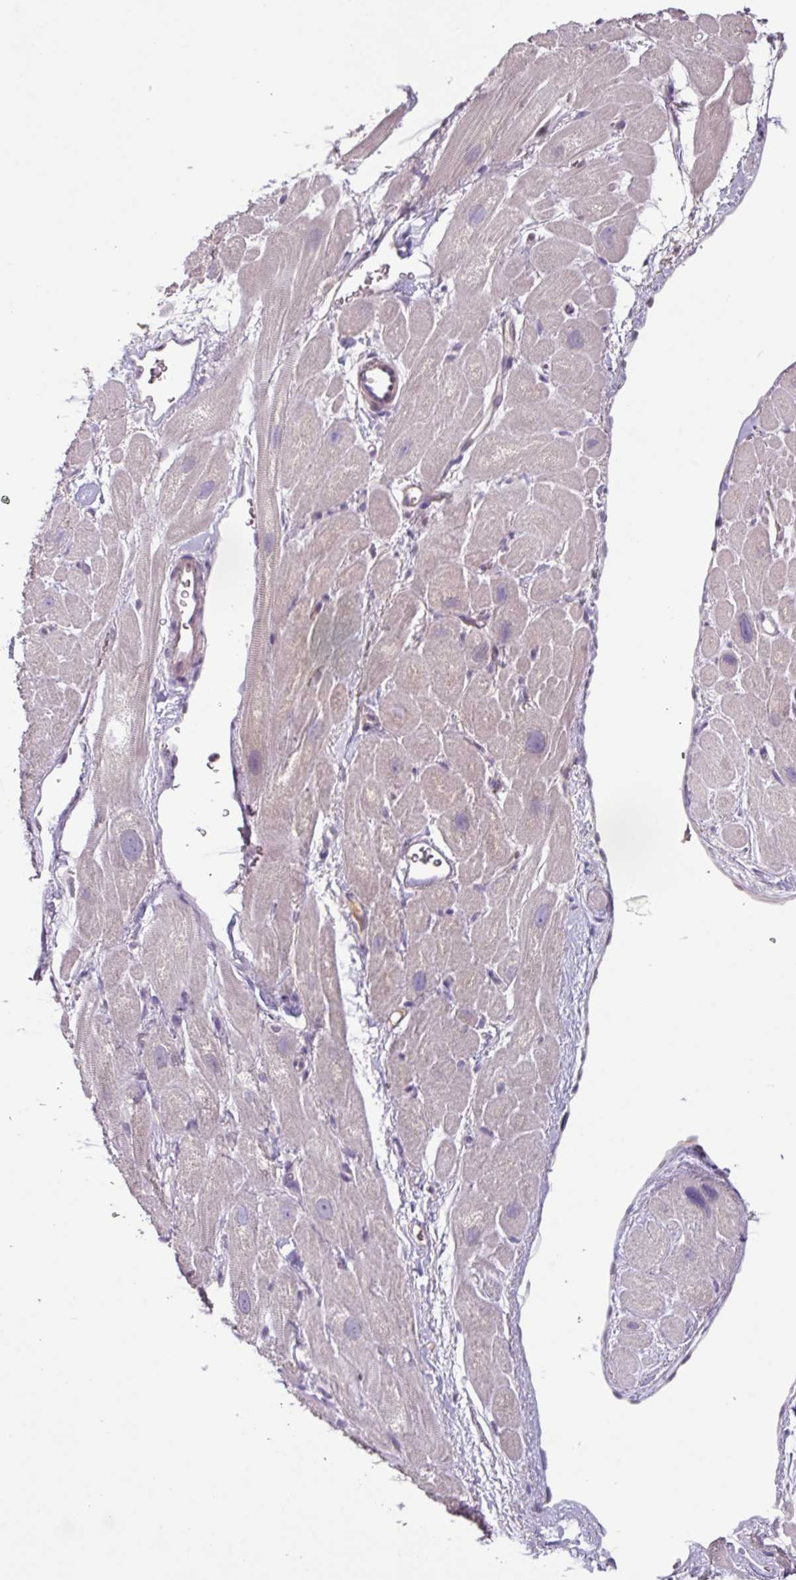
{"staining": {"intensity": "weak", "quantity": "<25%", "location": "nuclear"}, "tissue": "heart muscle", "cell_type": "Cardiomyocytes", "image_type": "normal", "snomed": [{"axis": "morphology", "description": "Normal tissue, NOS"}, {"axis": "topography", "description": "Heart"}], "caption": "Immunohistochemistry image of unremarkable human heart muscle stained for a protein (brown), which reveals no staining in cardiomyocytes. (DAB (3,3'-diaminobenzidine) immunohistochemistry (IHC) with hematoxylin counter stain).", "gene": "SLC5A10", "patient": {"sex": "male", "age": 49}}